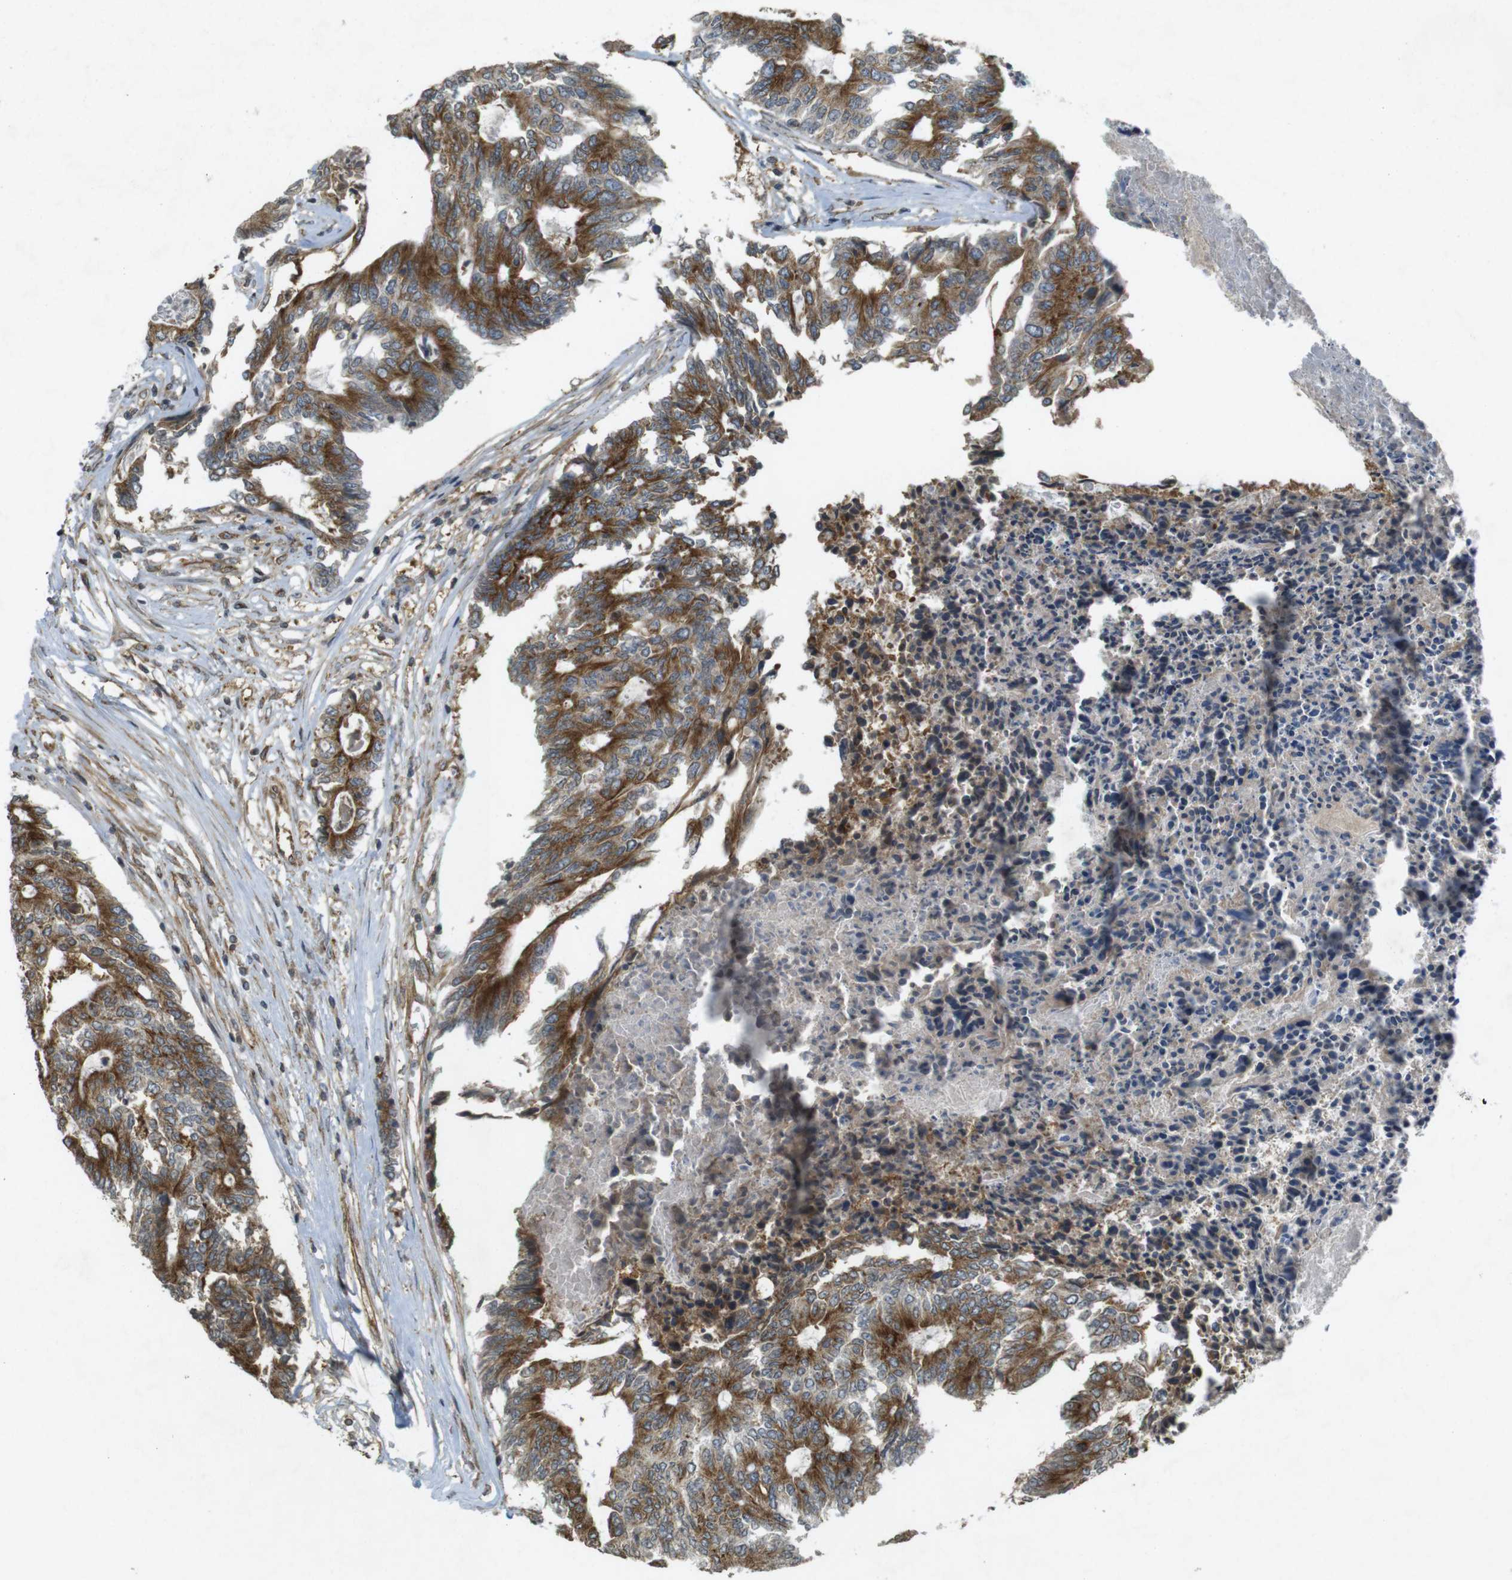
{"staining": {"intensity": "moderate", "quantity": ">75%", "location": "cytoplasmic/membranous"}, "tissue": "colorectal cancer", "cell_type": "Tumor cells", "image_type": "cancer", "snomed": [{"axis": "morphology", "description": "Adenocarcinoma, NOS"}, {"axis": "topography", "description": "Rectum"}], "caption": "Adenocarcinoma (colorectal) stained with DAB (3,3'-diaminobenzidine) immunohistochemistry reveals medium levels of moderate cytoplasmic/membranous expression in about >75% of tumor cells. Nuclei are stained in blue.", "gene": "KIF5B", "patient": {"sex": "male", "age": 63}}